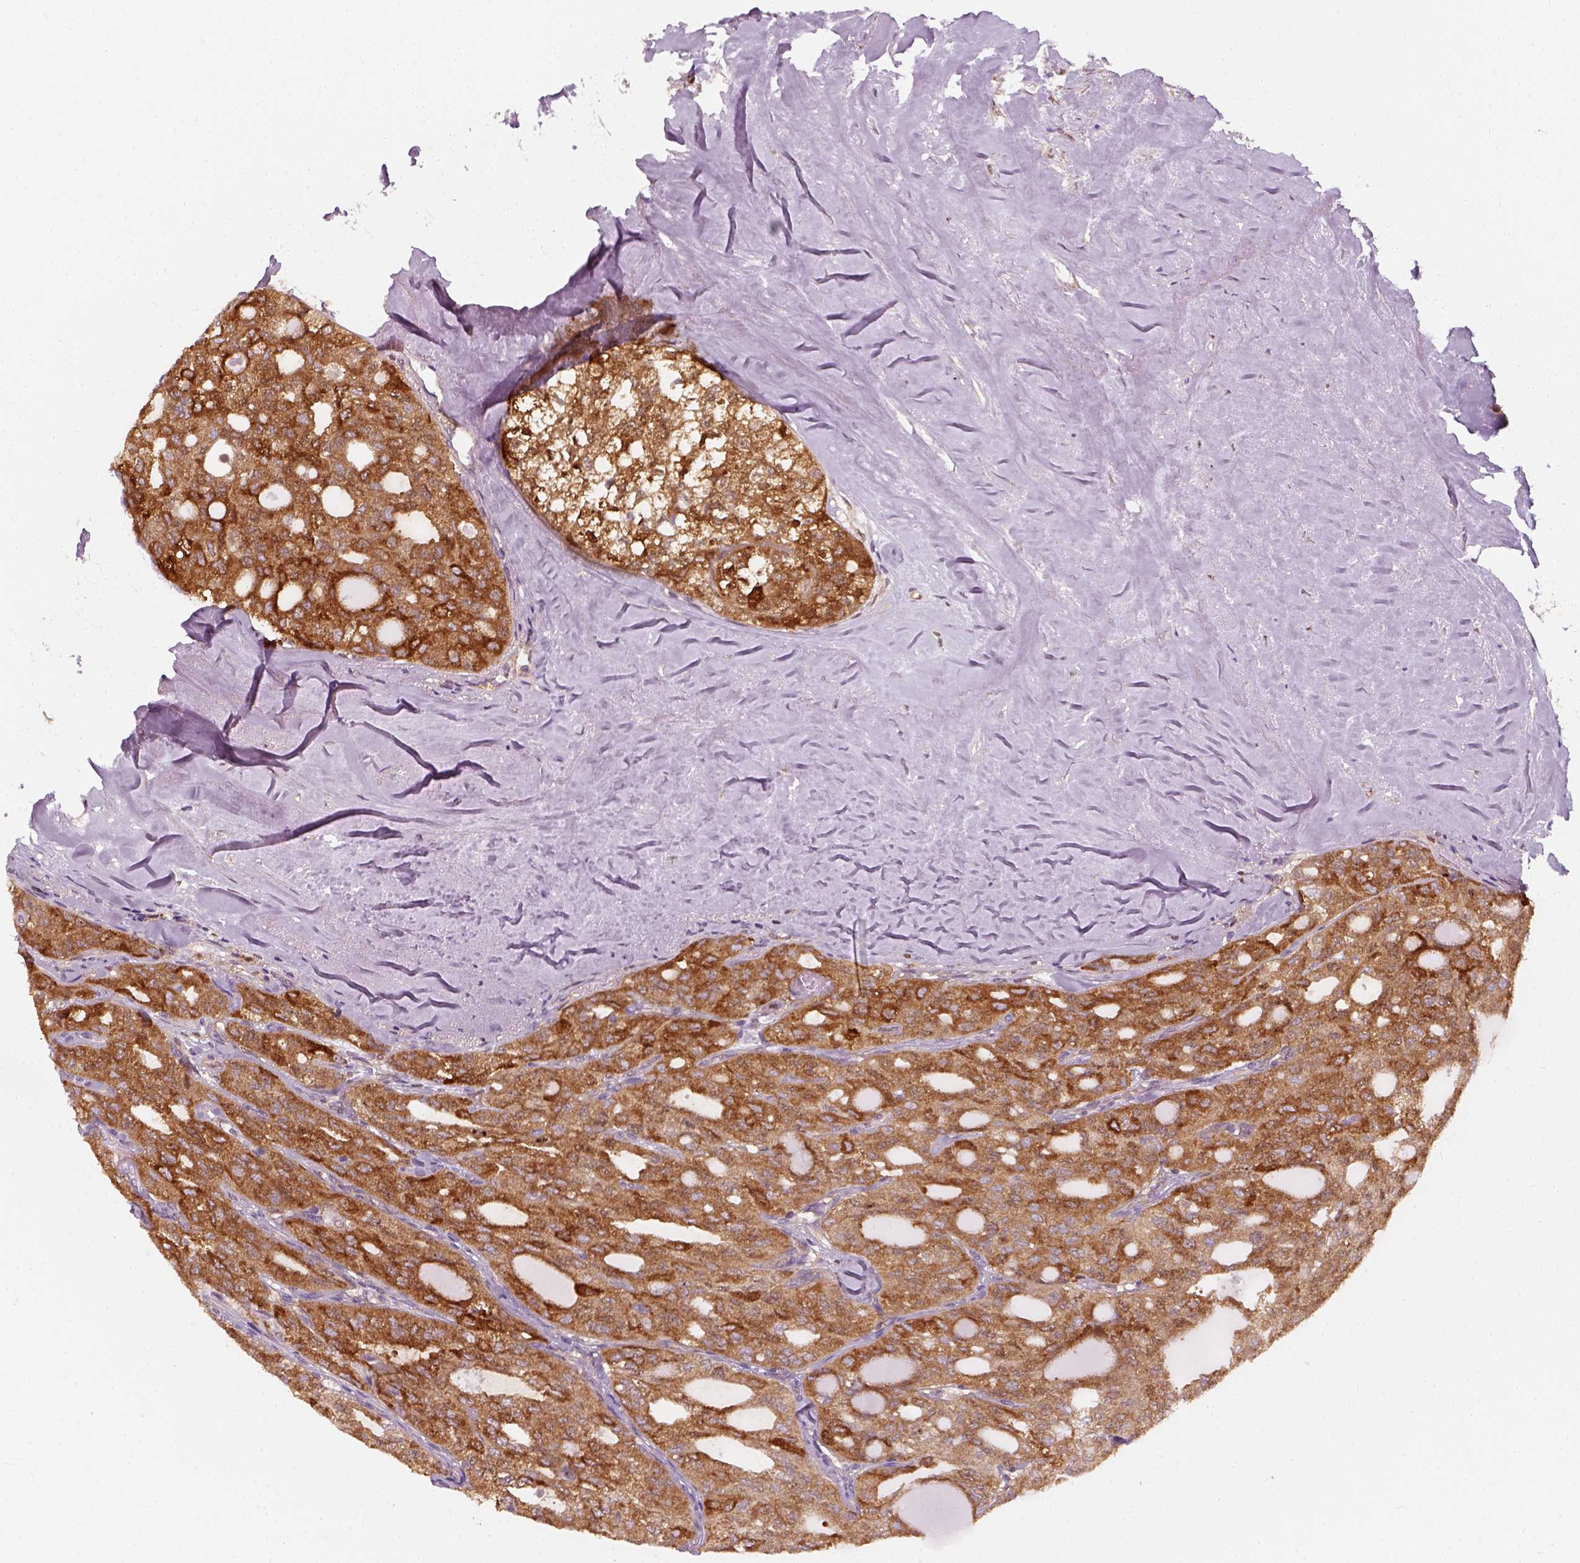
{"staining": {"intensity": "moderate", "quantity": ">75%", "location": "cytoplasmic/membranous"}, "tissue": "thyroid cancer", "cell_type": "Tumor cells", "image_type": "cancer", "snomed": [{"axis": "morphology", "description": "Follicular adenoma carcinoma, NOS"}, {"axis": "topography", "description": "Thyroid gland"}], "caption": "IHC image of neoplastic tissue: thyroid follicular adenoma carcinoma stained using IHC reveals medium levels of moderate protein expression localized specifically in the cytoplasmic/membranous of tumor cells, appearing as a cytoplasmic/membranous brown color.", "gene": "SQSTM1", "patient": {"sex": "male", "age": 75}}